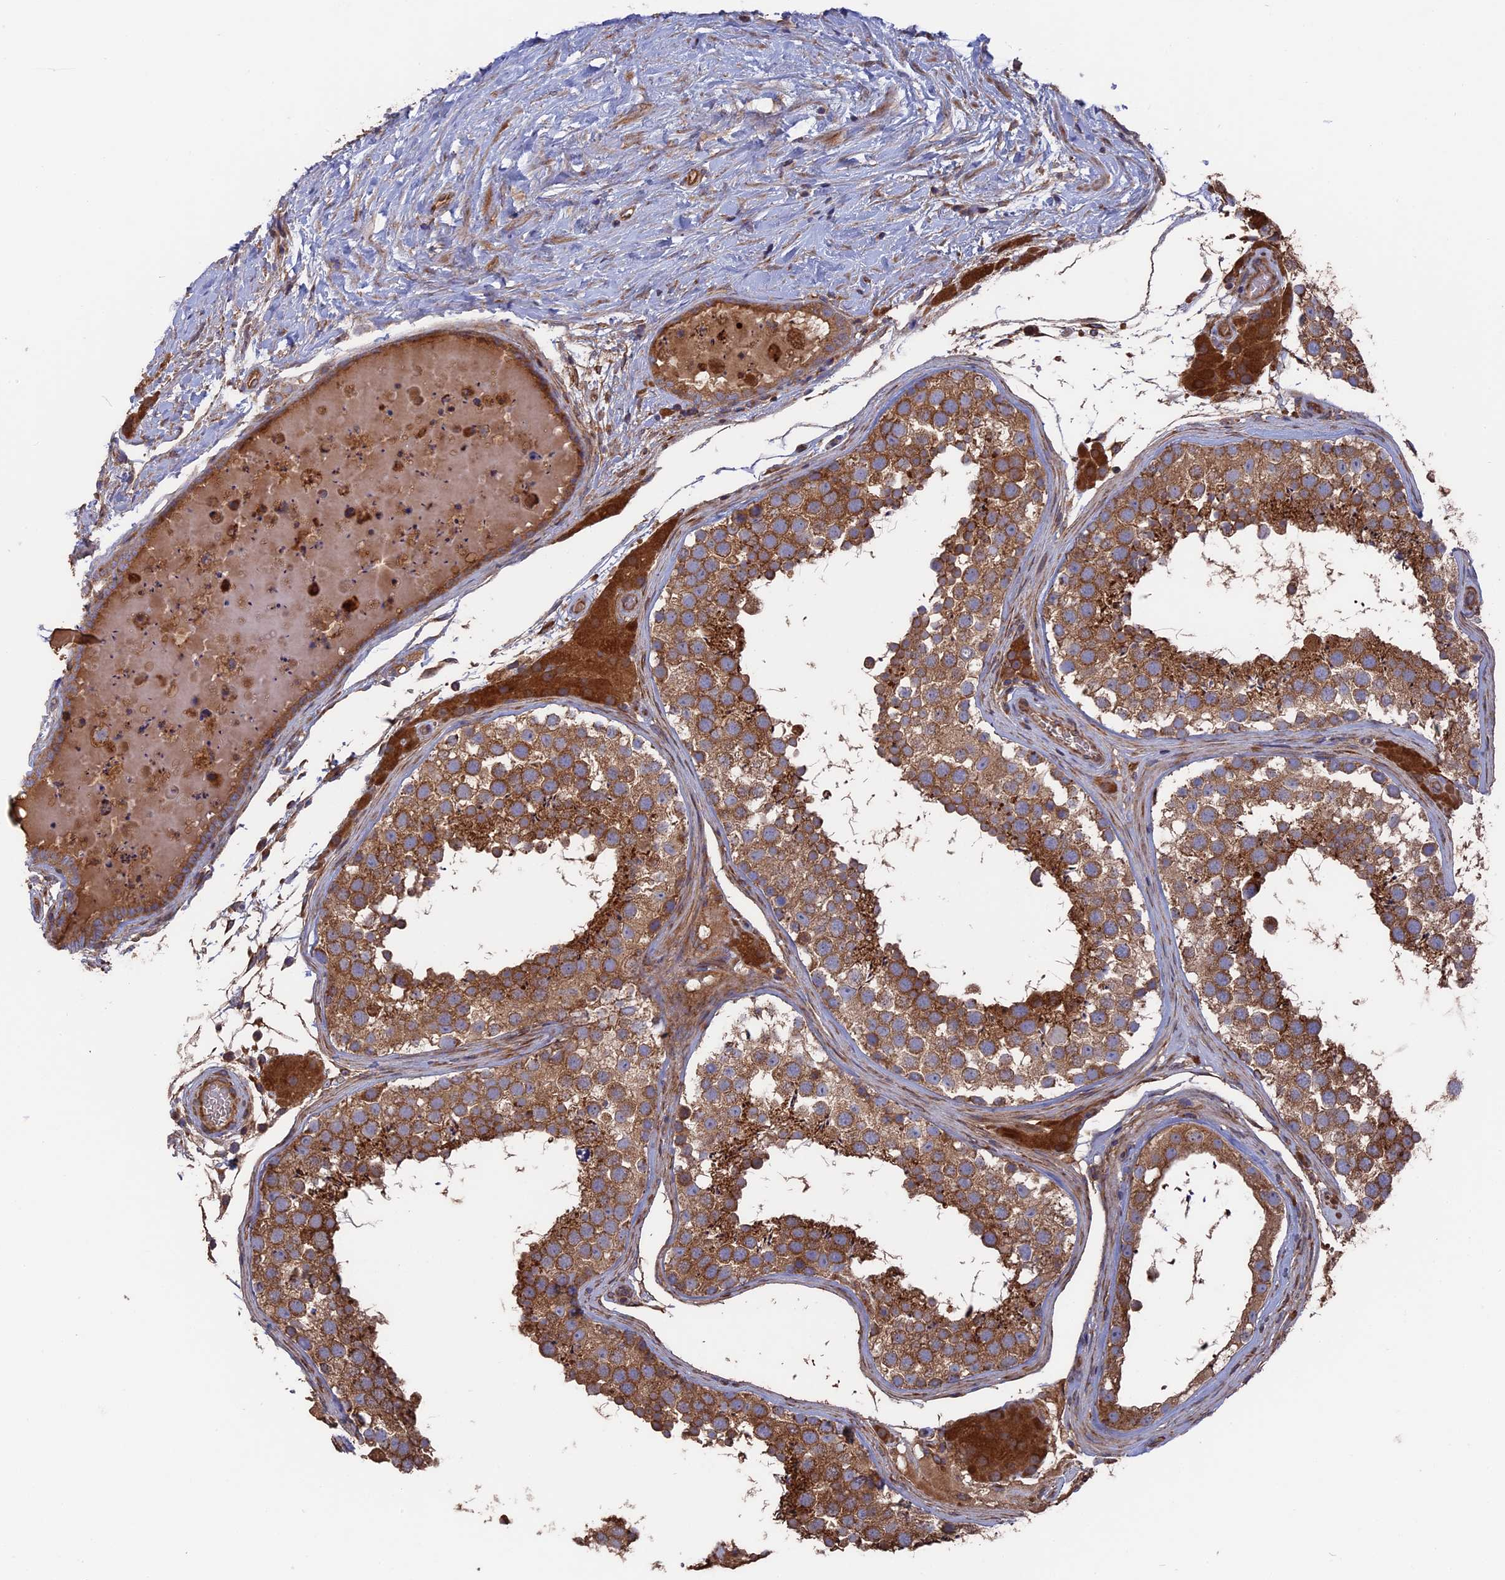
{"staining": {"intensity": "strong", "quantity": ">75%", "location": "cytoplasmic/membranous"}, "tissue": "testis", "cell_type": "Cells in seminiferous ducts", "image_type": "normal", "snomed": [{"axis": "morphology", "description": "Normal tissue, NOS"}, {"axis": "topography", "description": "Testis"}], "caption": "Immunohistochemical staining of benign testis demonstrates strong cytoplasmic/membranous protein staining in about >75% of cells in seminiferous ducts.", "gene": "TELO2", "patient": {"sex": "male", "age": 46}}